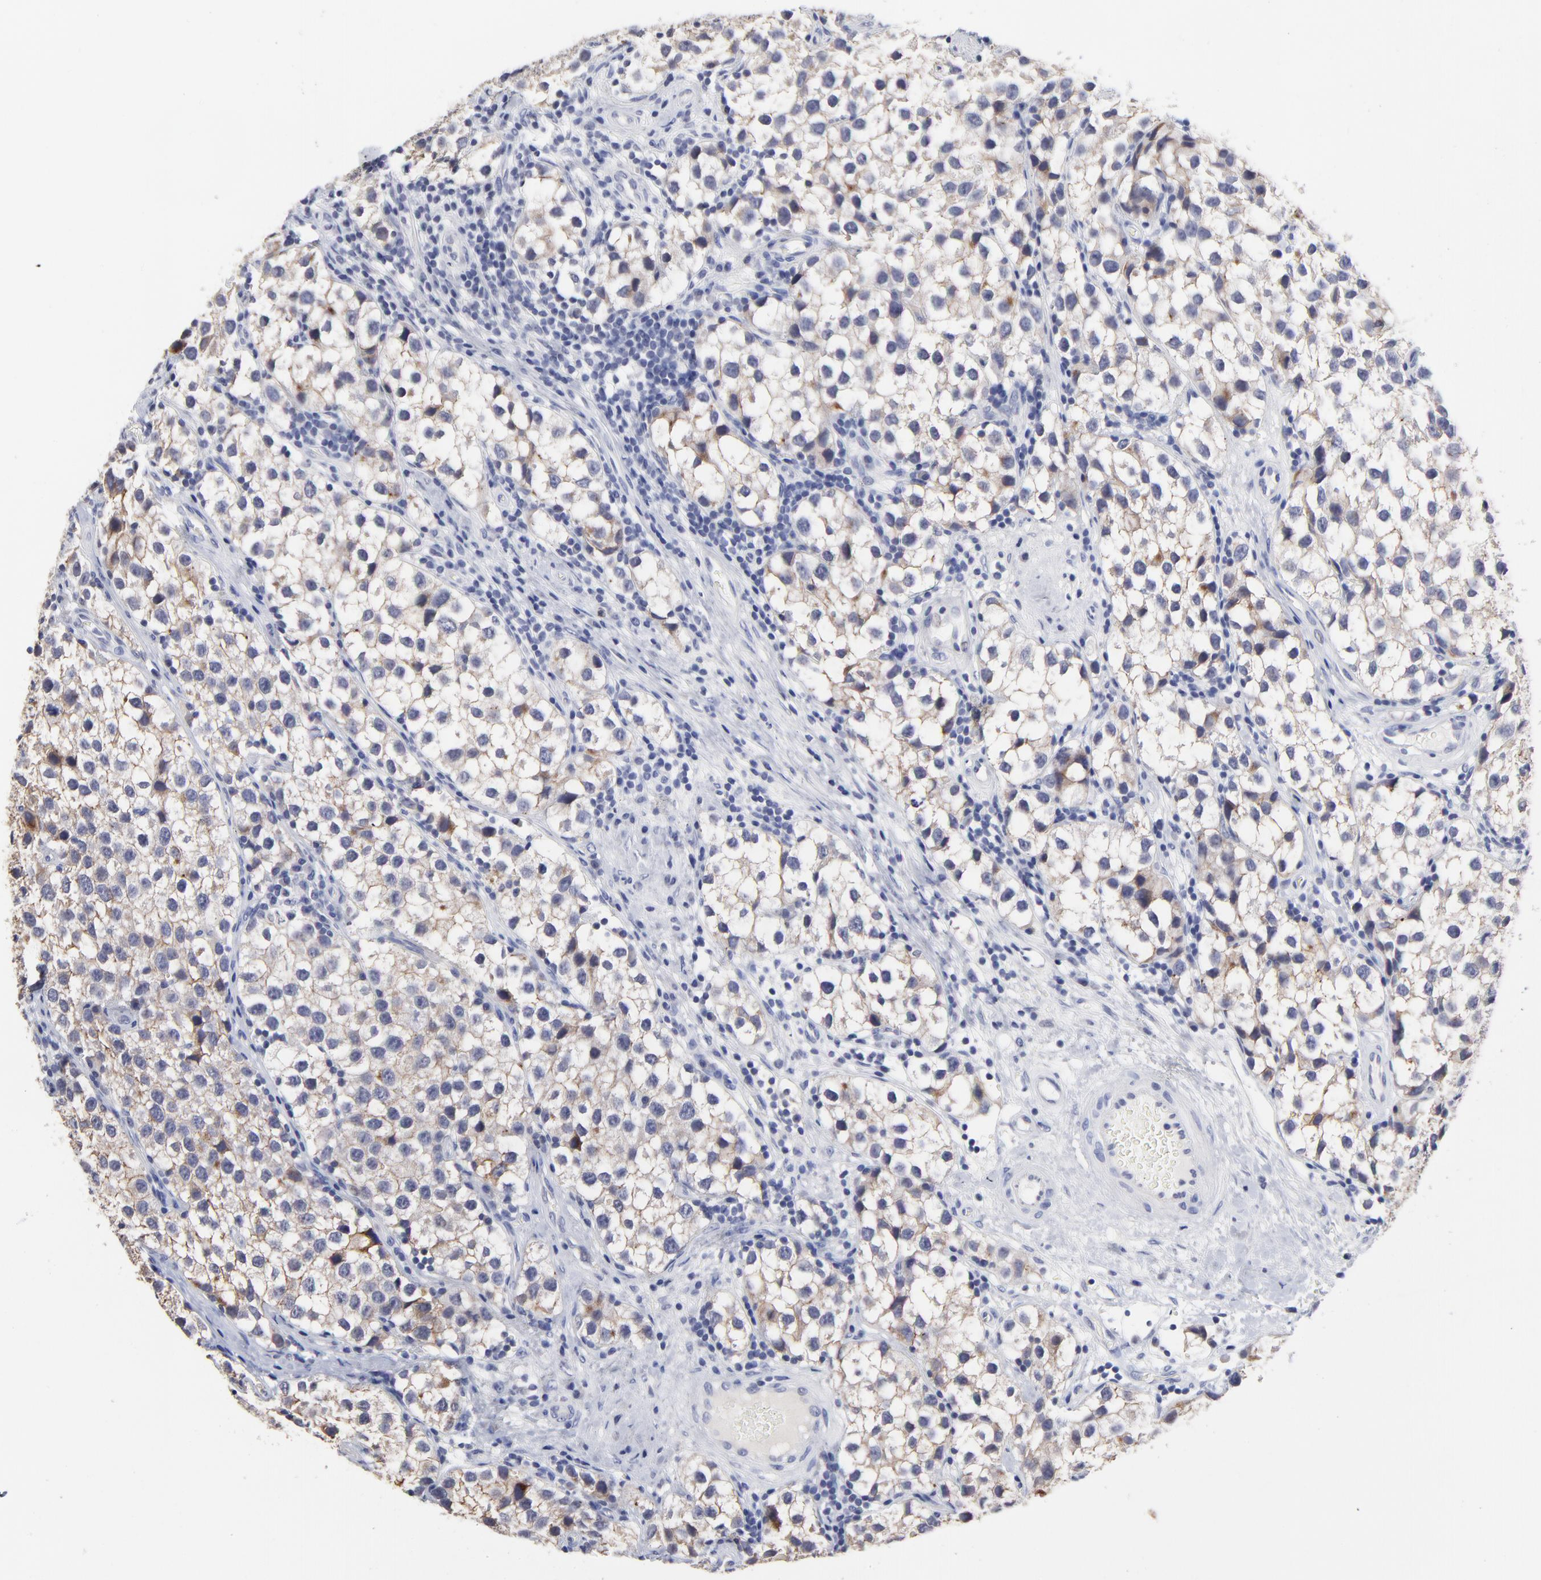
{"staining": {"intensity": "moderate", "quantity": "<25%", "location": "cytoplasmic/membranous"}, "tissue": "testis cancer", "cell_type": "Tumor cells", "image_type": "cancer", "snomed": [{"axis": "morphology", "description": "Seminoma, NOS"}, {"axis": "topography", "description": "Testis"}], "caption": "This photomicrograph shows immunohistochemistry (IHC) staining of testis cancer, with low moderate cytoplasmic/membranous expression in approximately <25% of tumor cells.", "gene": "CXADR", "patient": {"sex": "male", "age": 39}}